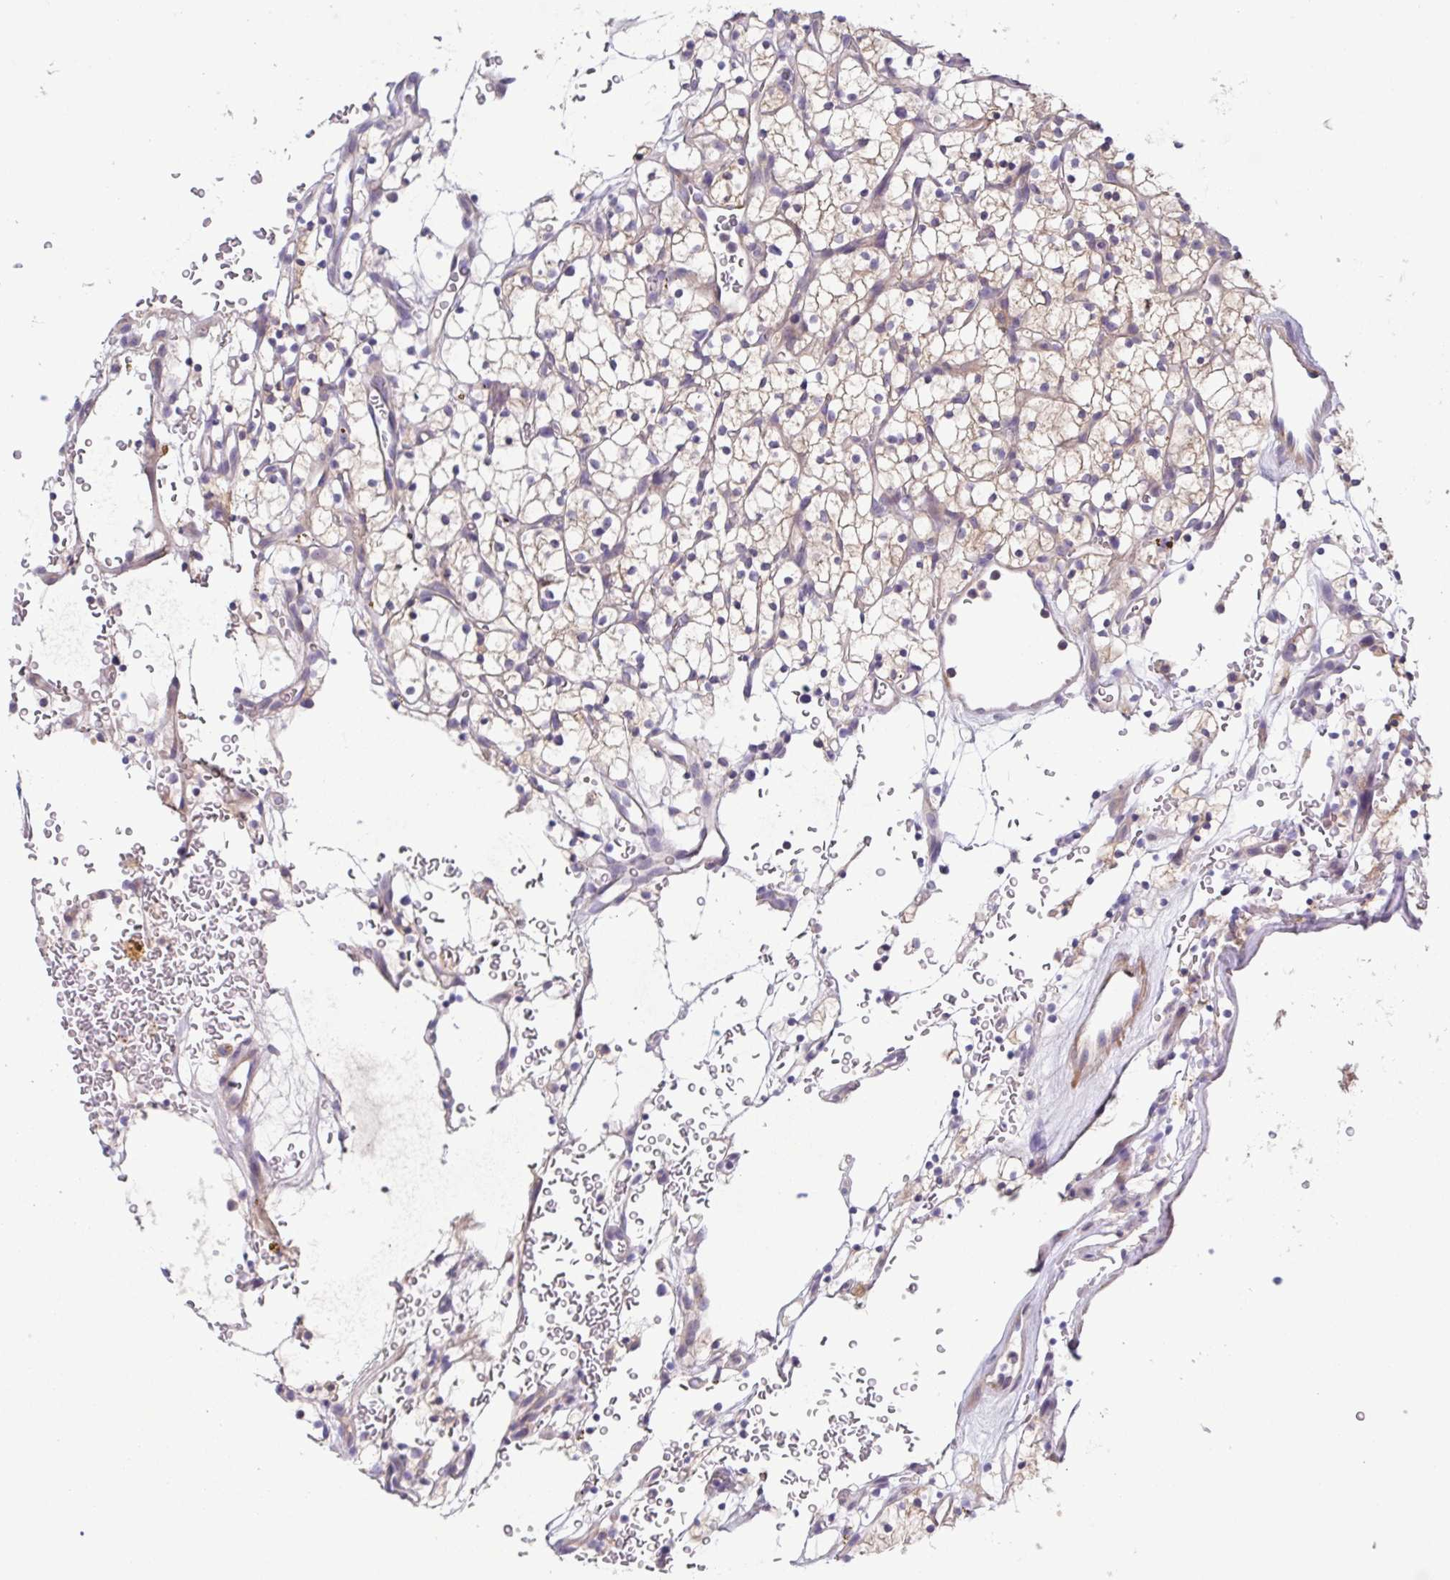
{"staining": {"intensity": "weak", "quantity": "25%-75%", "location": "cytoplasmic/membranous"}, "tissue": "renal cancer", "cell_type": "Tumor cells", "image_type": "cancer", "snomed": [{"axis": "morphology", "description": "Adenocarcinoma, NOS"}, {"axis": "topography", "description": "Kidney"}], "caption": "Immunohistochemical staining of renal cancer (adenocarcinoma) displays low levels of weak cytoplasmic/membranous staining in about 25%-75% of tumor cells.", "gene": "CFAP97D1", "patient": {"sex": "female", "age": 64}}